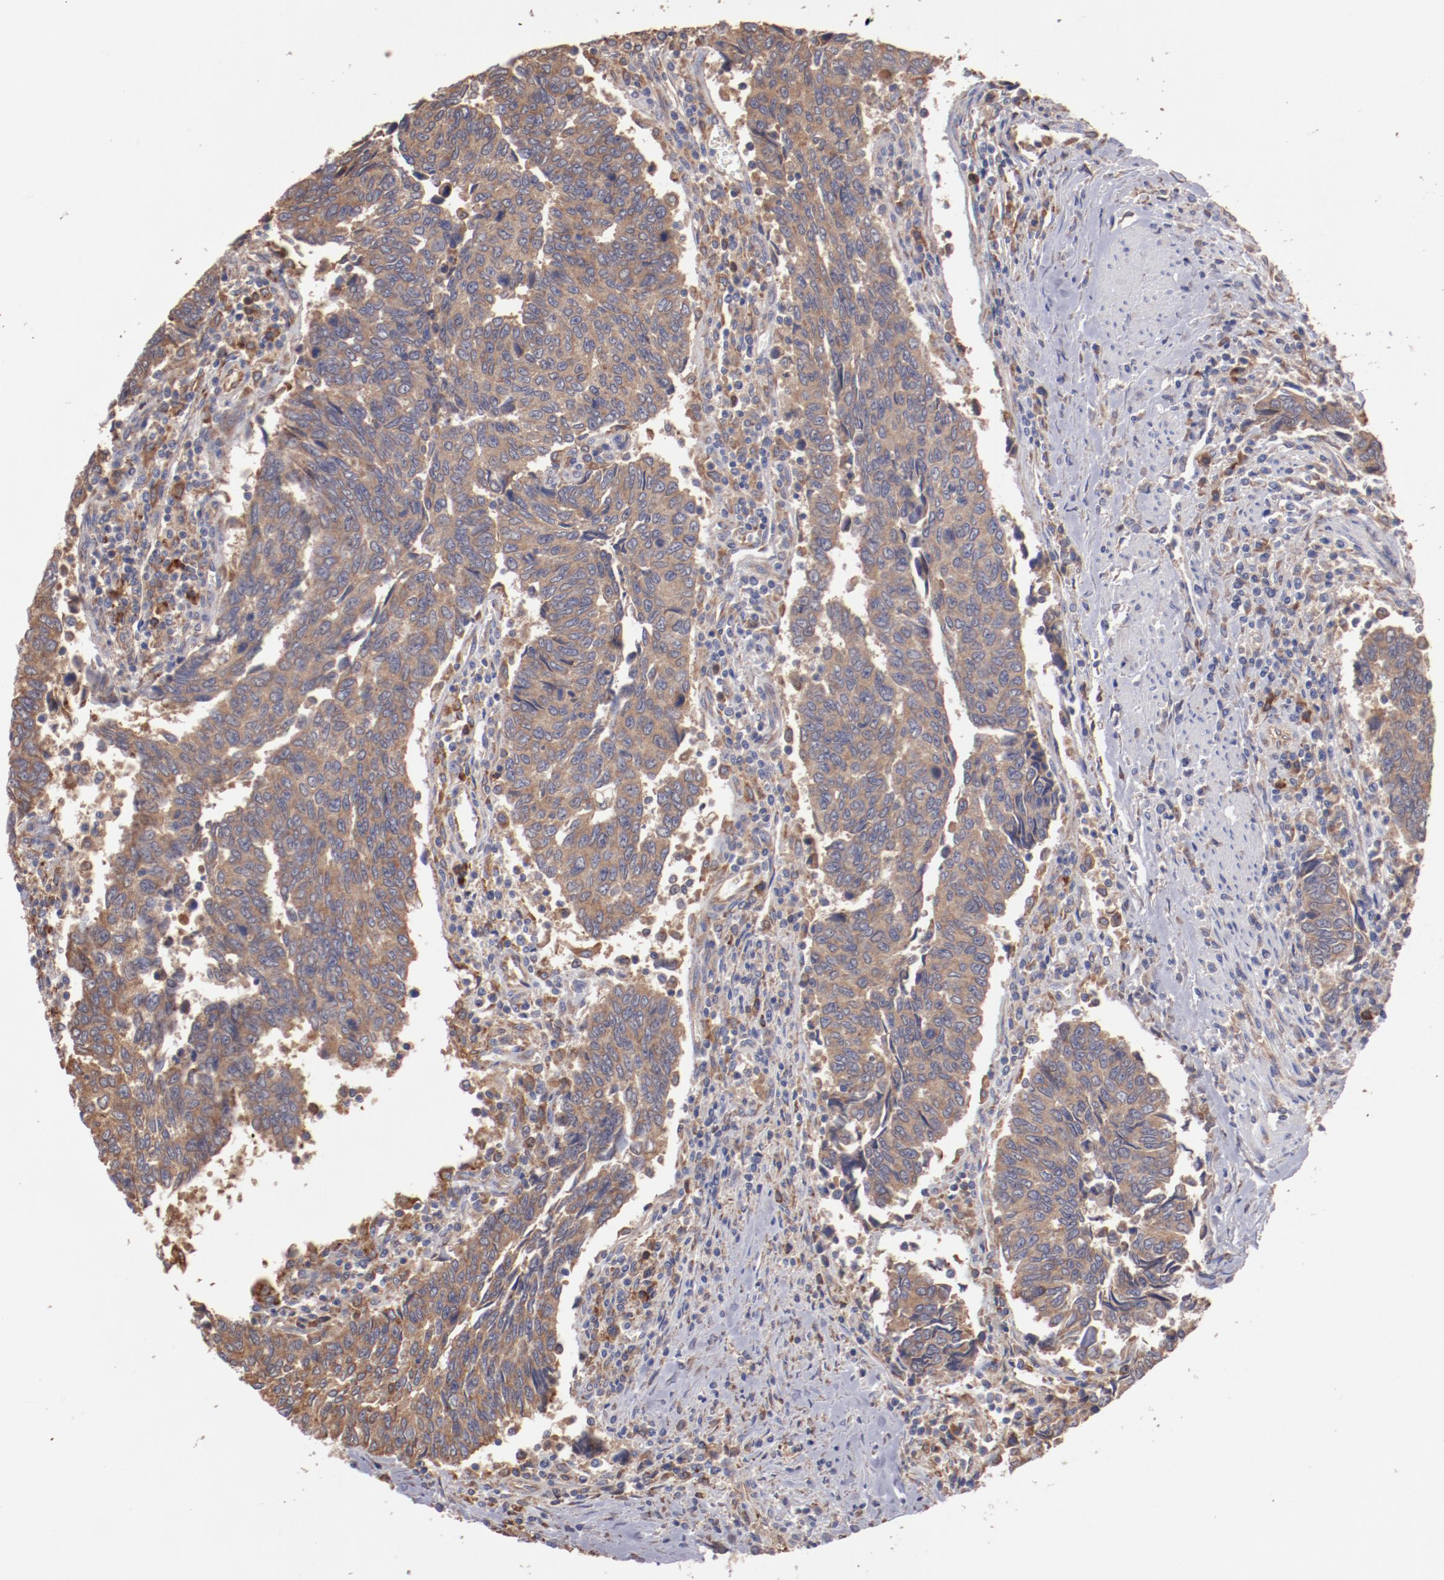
{"staining": {"intensity": "moderate", "quantity": "25%-75%", "location": "cytoplasmic/membranous"}, "tissue": "urothelial cancer", "cell_type": "Tumor cells", "image_type": "cancer", "snomed": [{"axis": "morphology", "description": "Urothelial carcinoma, High grade"}, {"axis": "topography", "description": "Urinary bladder"}], "caption": "A medium amount of moderate cytoplasmic/membranous staining is identified in about 25%-75% of tumor cells in urothelial carcinoma (high-grade) tissue. (IHC, brightfield microscopy, high magnification).", "gene": "NFKBIE", "patient": {"sex": "male", "age": 86}}